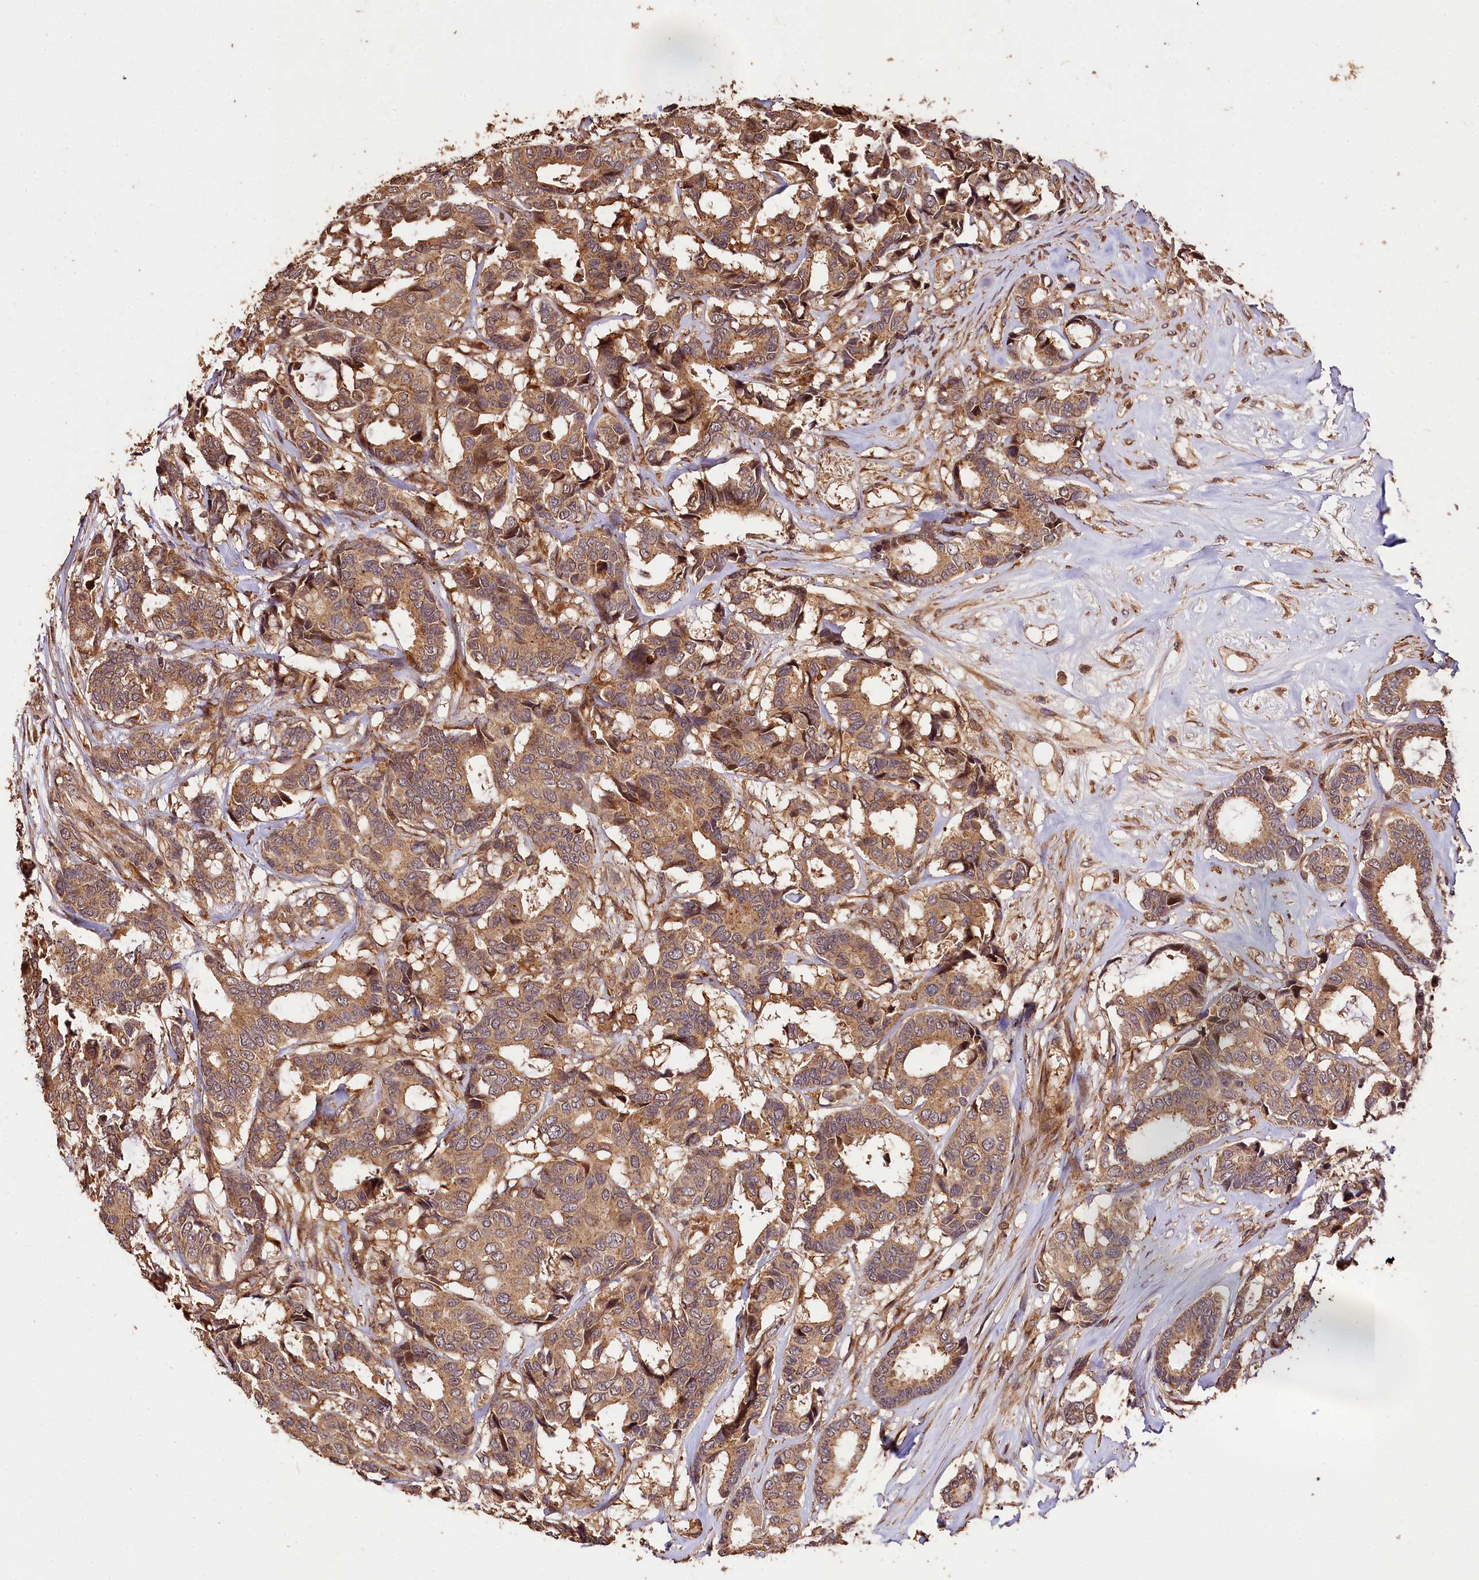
{"staining": {"intensity": "moderate", "quantity": ">75%", "location": "cytoplasmic/membranous"}, "tissue": "breast cancer", "cell_type": "Tumor cells", "image_type": "cancer", "snomed": [{"axis": "morphology", "description": "Duct carcinoma"}, {"axis": "topography", "description": "Breast"}], "caption": "Immunohistochemical staining of human infiltrating ductal carcinoma (breast) exhibits medium levels of moderate cytoplasmic/membranous protein expression in about >75% of tumor cells. (DAB (3,3'-diaminobenzidine) IHC with brightfield microscopy, high magnification).", "gene": "KPTN", "patient": {"sex": "female", "age": 87}}